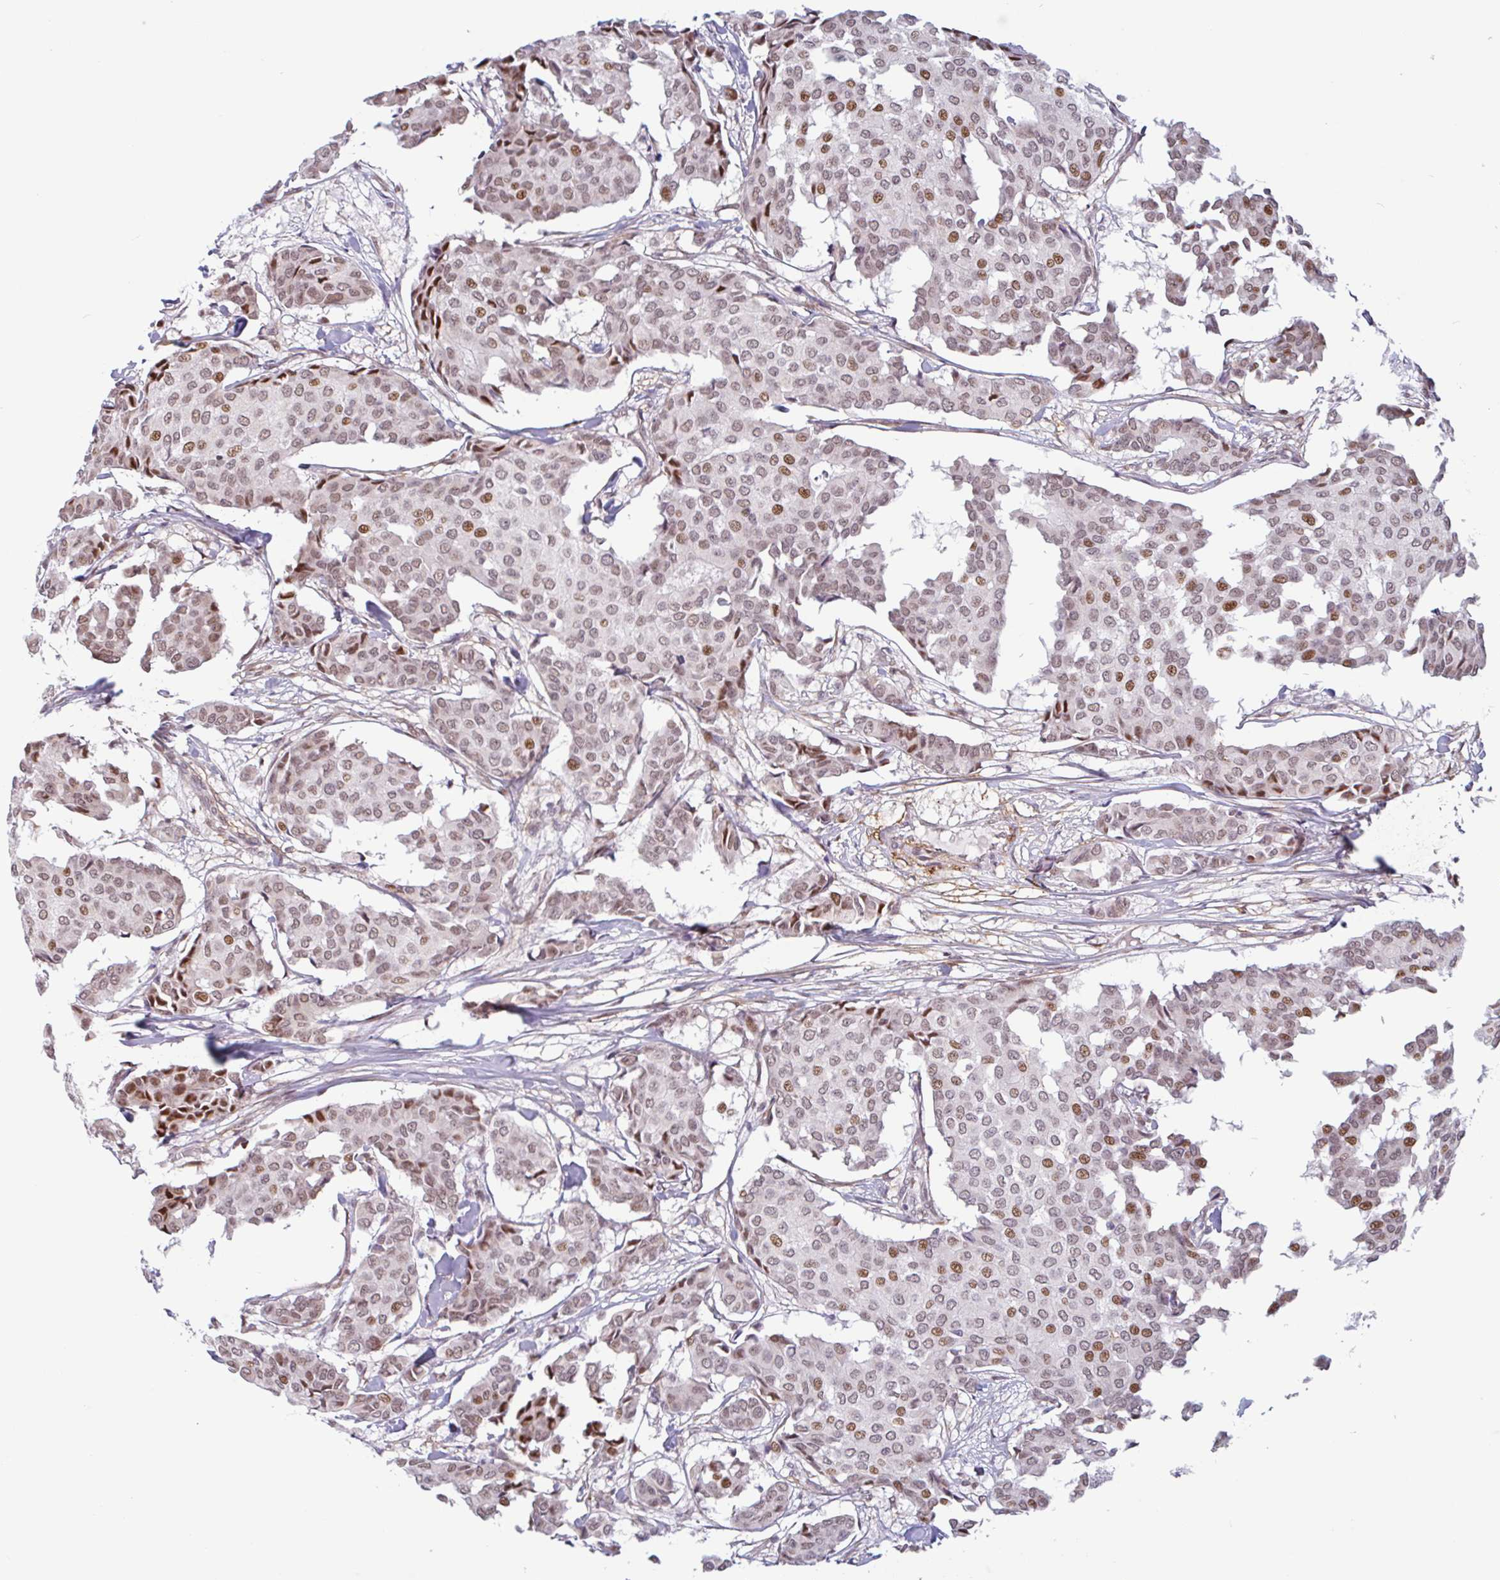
{"staining": {"intensity": "moderate", "quantity": ">75%", "location": "nuclear"}, "tissue": "breast cancer", "cell_type": "Tumor cells", "image_type": "cancer", "snomed": [{"axis": "morphology", "description": "Duct carcinoma"}, {"axis": "topography", "description": "Breast"}], "caption": "Immunohistochemical staining of human breast cancer (invasive ductal carcinoma) demonstrates moderate nuclear protein staining in about >75% of tumor cells.", "gene": "TMEM119", "patient": {"sex": "female", "age": 75}}